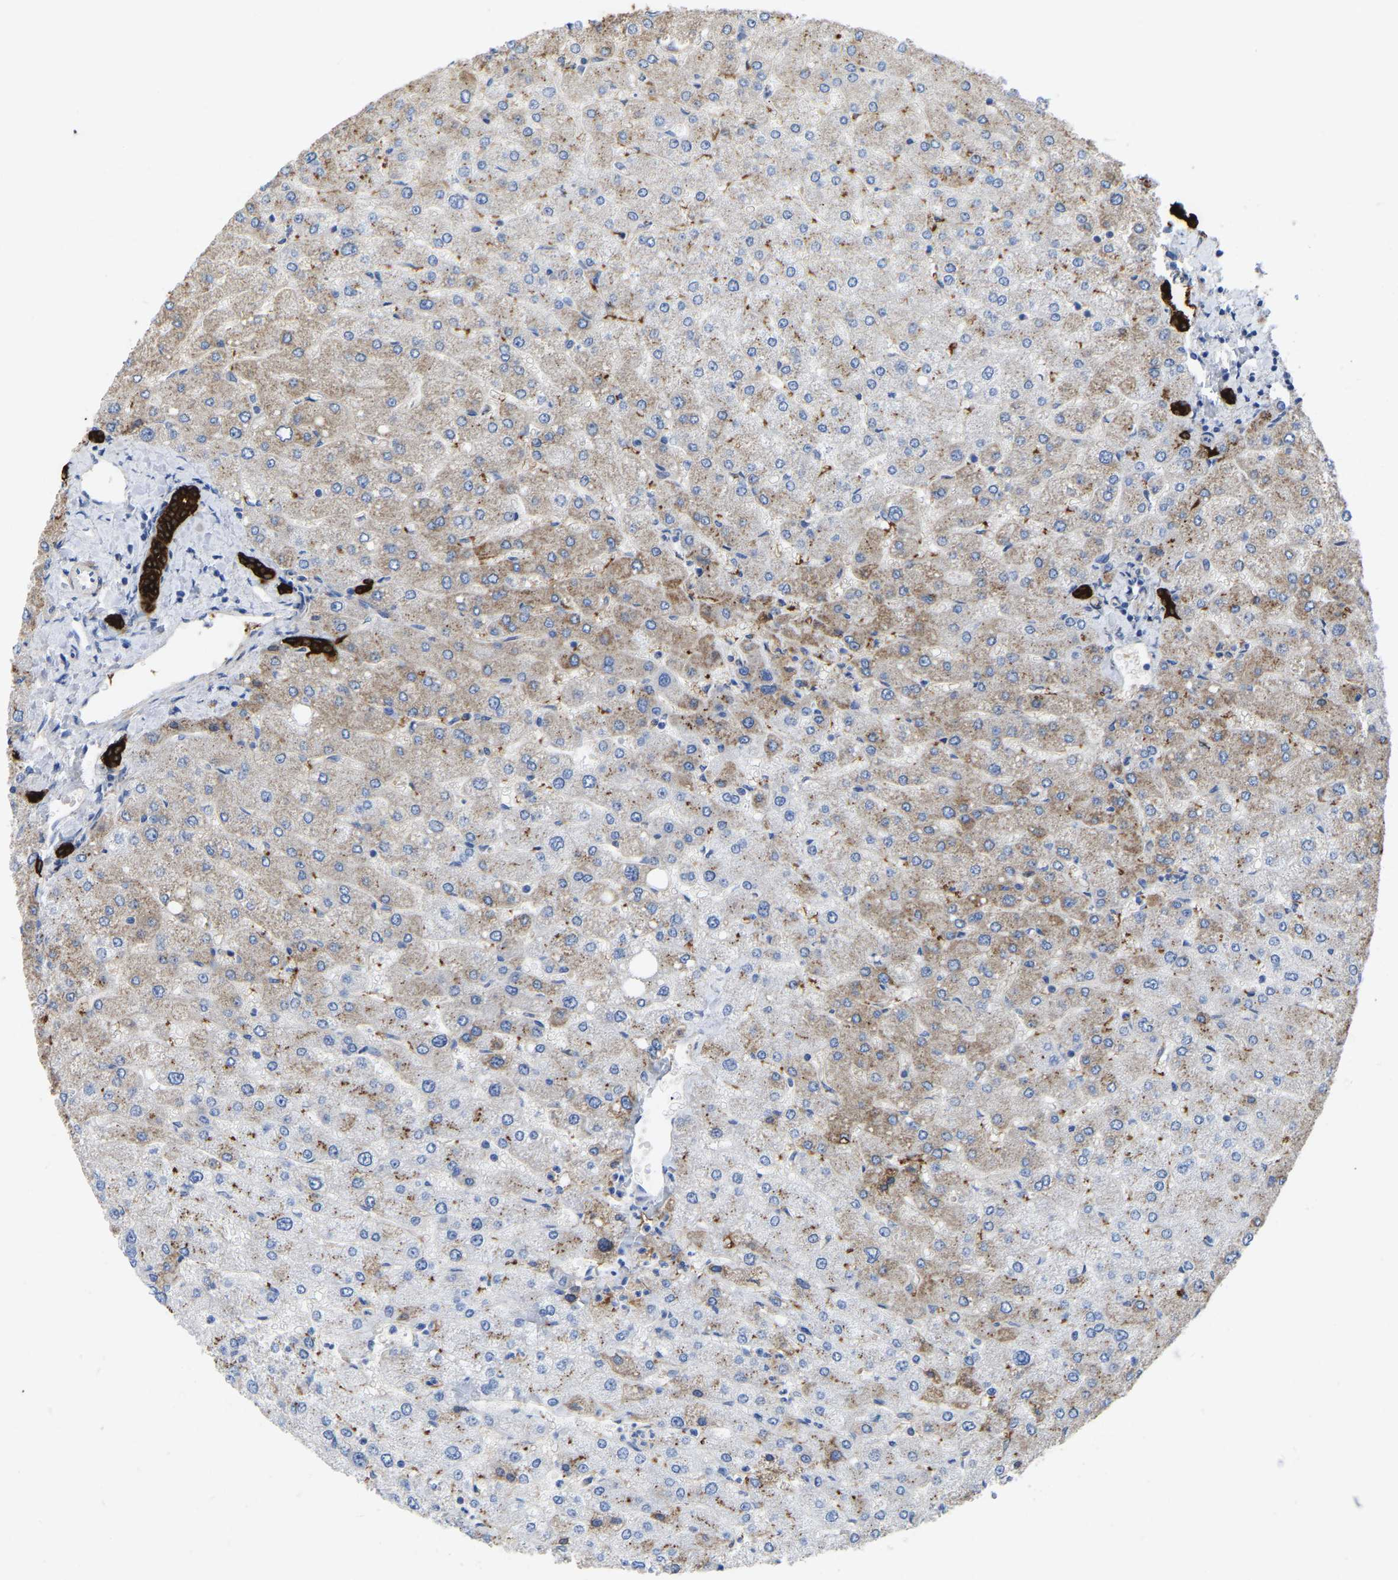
{"staining": {"intensity": "strong", "quantity": ">75%", "location": "cytoplasmic/membranous"}, "tissue": "liver", "cell_type": "Cholangiocytes", "image_type": "normal", "snomed": [{"axis": "morphology", "description": "Normal tissue, NOS"}, {"axis": "topography", "description": "Liver"}], "caption": "Protein expression analysis of unremarkable human liver reveals strong cytoplasmic/membranous positivity in approximately >75% of cholangiocytes. (Stains: DAB in brown, nuclei in blue, Microscopy: brightfield microscopy at high magnification).", "gene": "ZNF449", "patient": {"sex": "male", "age": 55}}